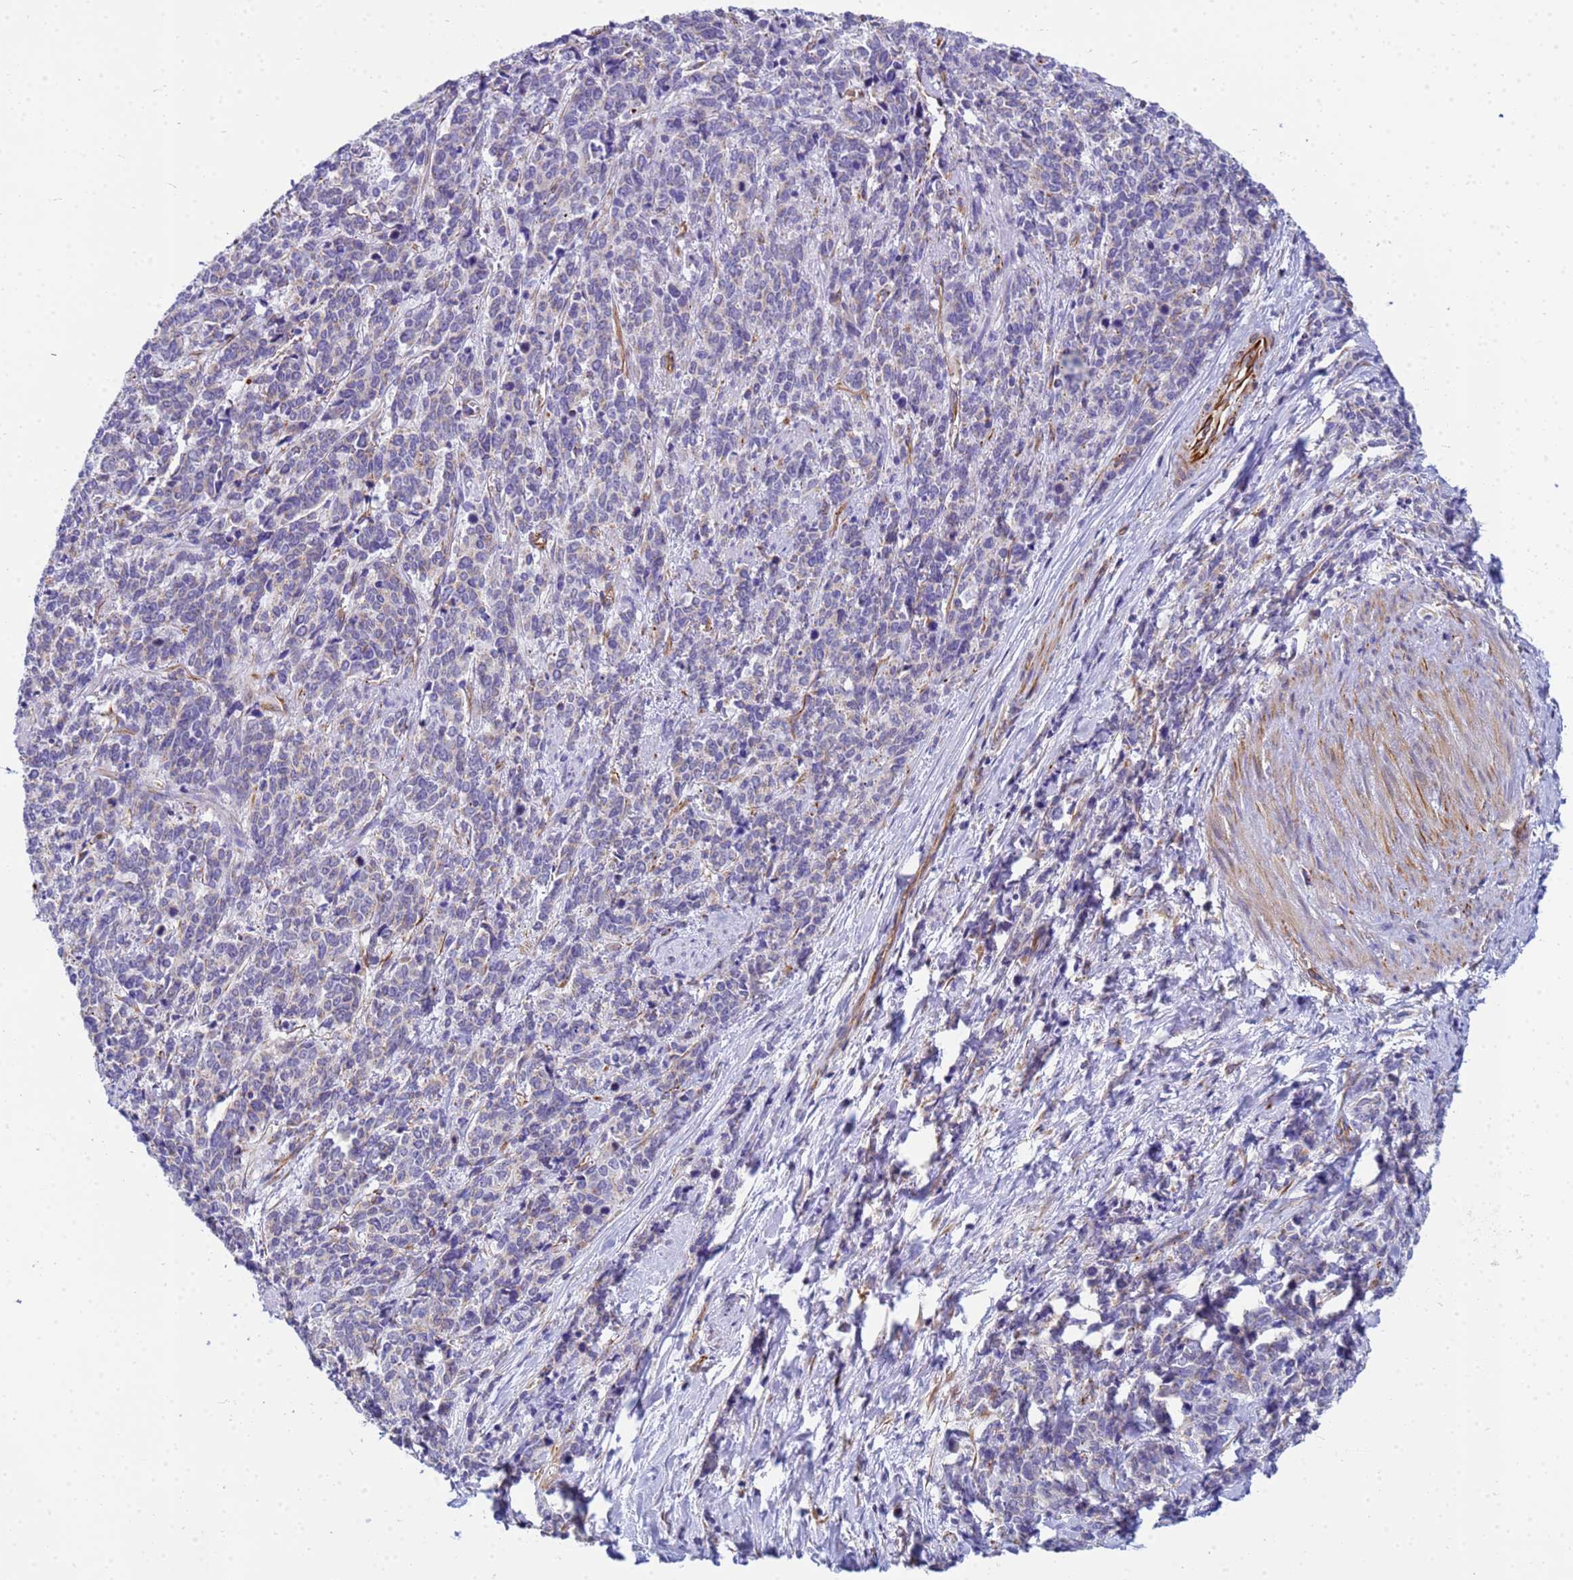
{"staining": {"intensity": "negative", "quantity": "none", "location": "none"}, "tissue": "cervical cancer", "cell_type": "Tumor cells", "image_type": "cancer", "snomed": [{"axis": "morphology", "description": "Squamous cell carcinoma, NOS"}, {"axis": "topography", "description": "Cervix"}], "caption": "IHC histopathology image of neoplastic tissue: cervical cancer stained with DAB exhibits no significant protein staining in tumor cells.", "gene": "UBXN2B", "patient": {"sex": "female", "age": 60}}